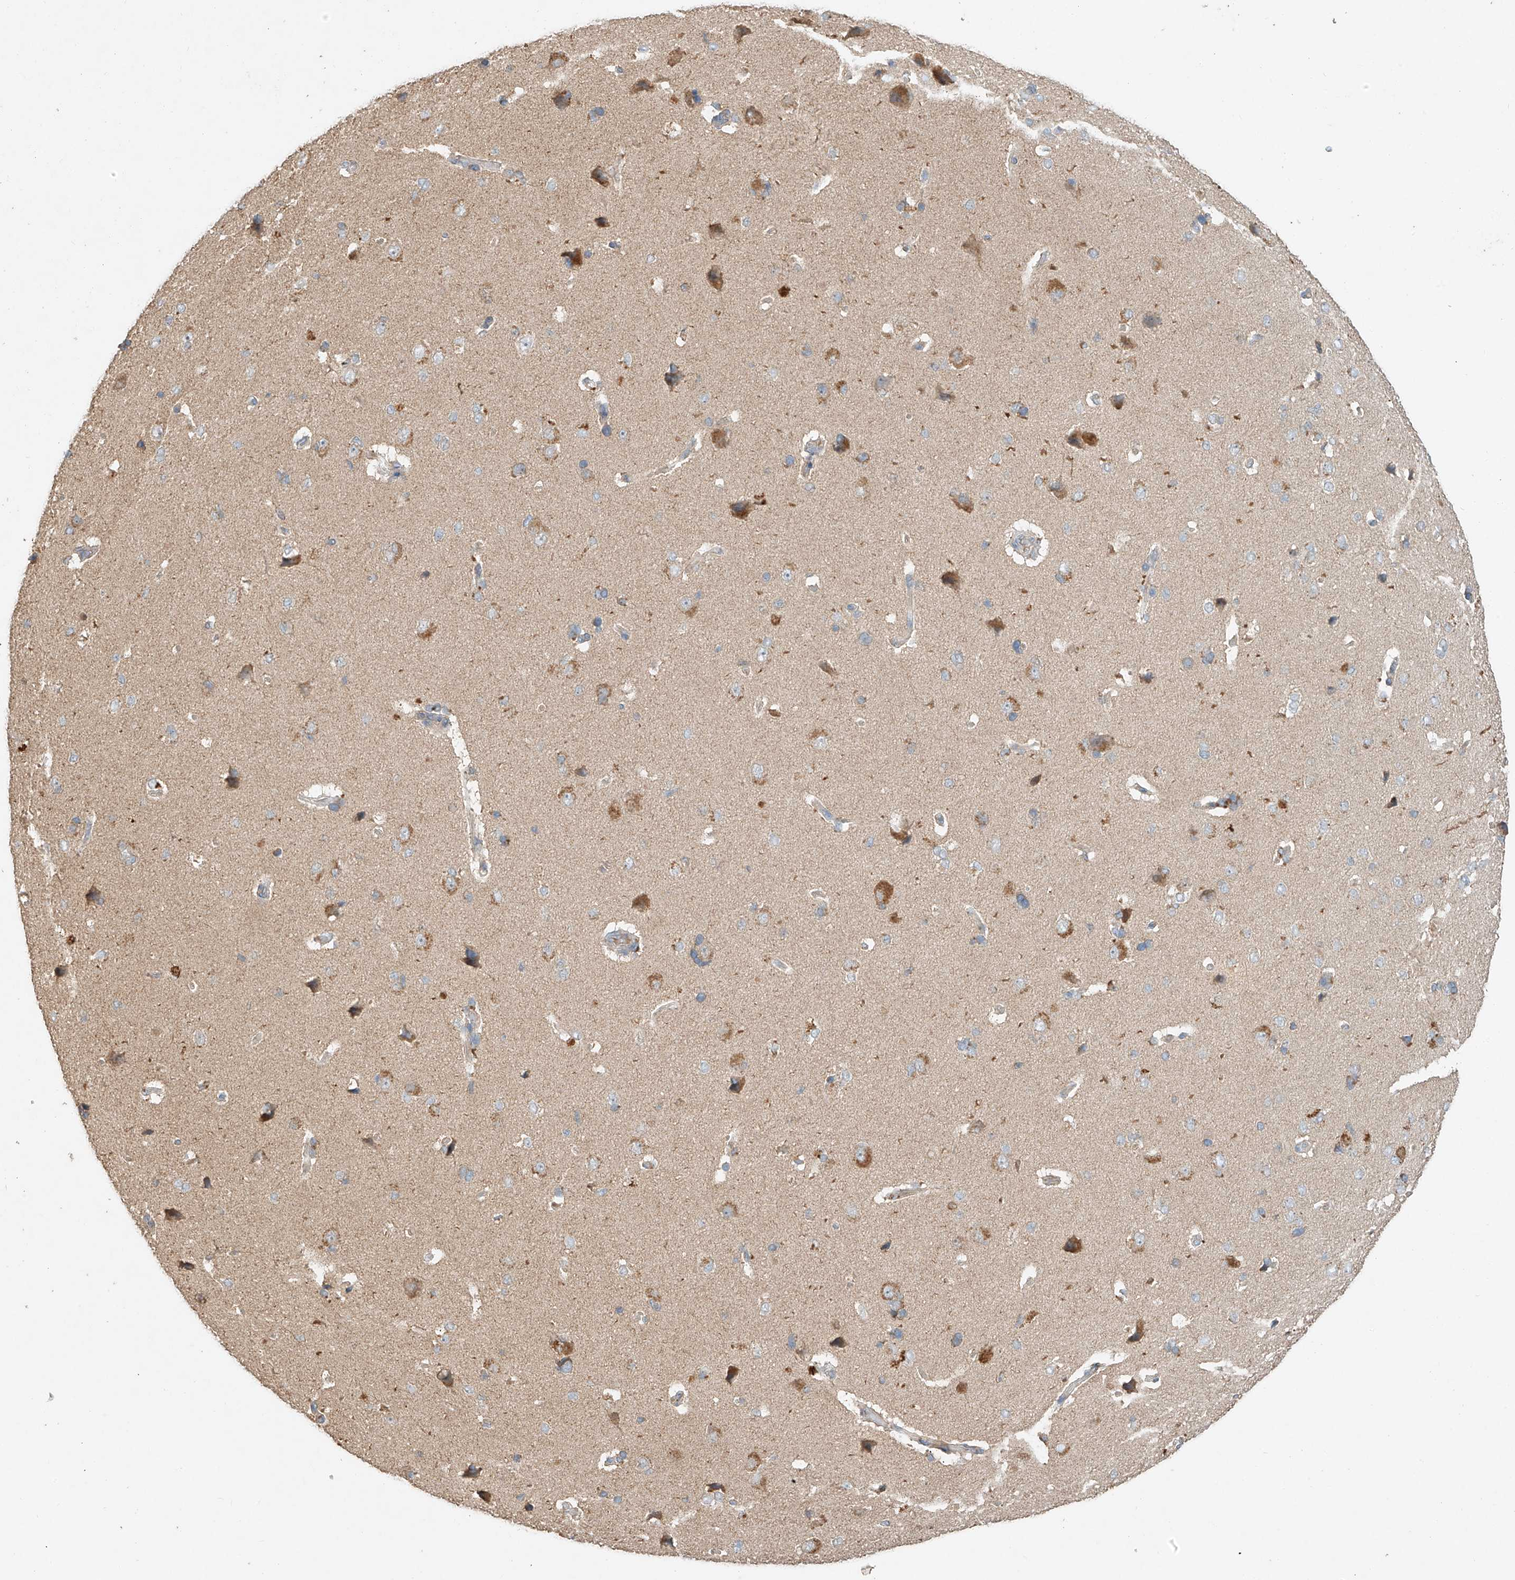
{"staining": {"intensity": "negative", "quantity": "none", "location": "none"}, "tissue": "cerebral cortex", "cell_type": "Endothelial cells", "image_type": "normal", "snomed": [{"axis": "morphology", "description": "Normal tissue, NOS"}, {"axis": "topography", "description": "Cerebral cortex"}], "caption": "Immunohistochemistry of normal cerebral cortex displays no staining in endothelial cells.", "gene": "GNB1L", "patient": {"sex": "male", "age": 62}}